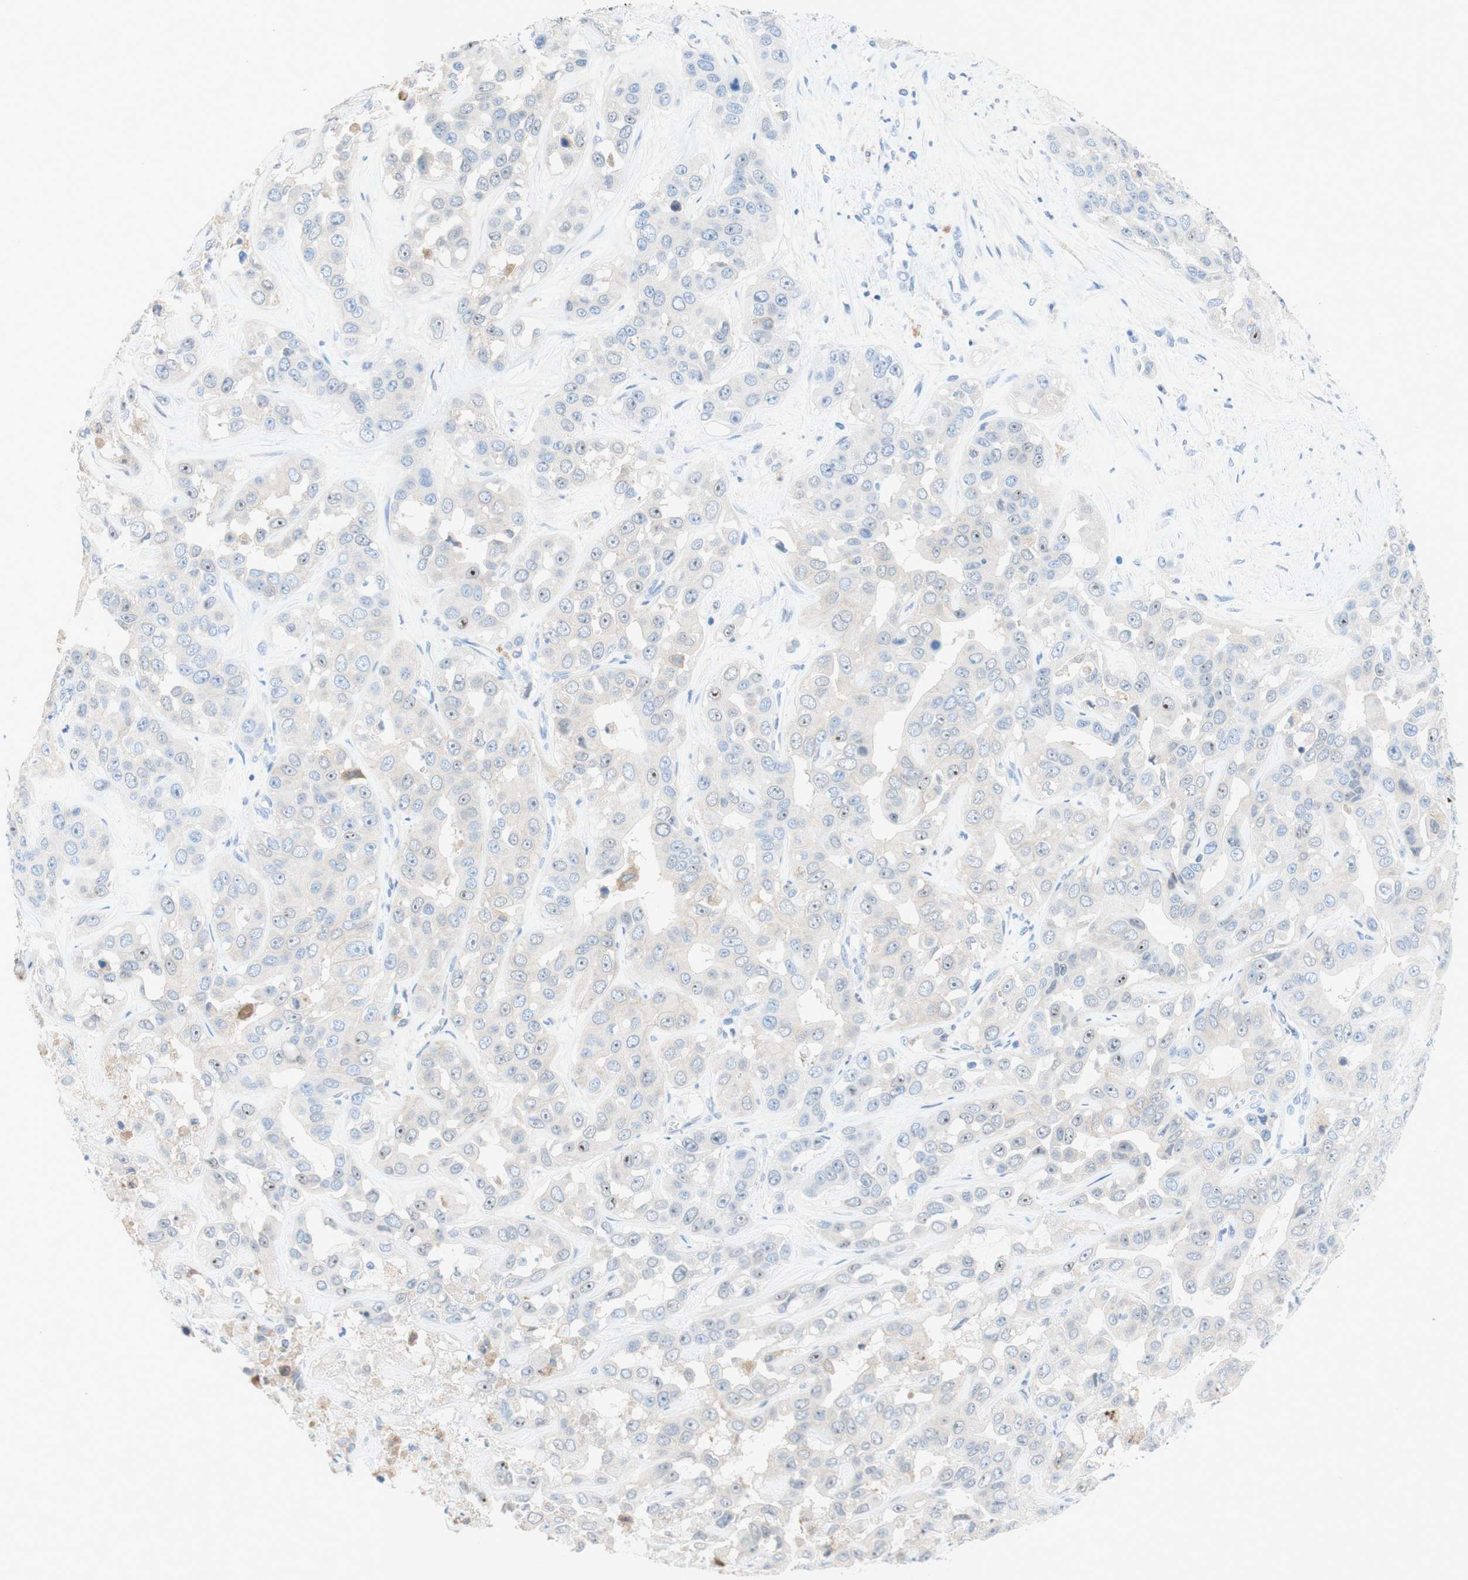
{"staining": {"intensity": "negative", "quantity": "none", "location": "none"}, "tissue": "liver cancer", "cell_type": "Tumor cells", "image_type": "cancer", "snomed": [{"axis": "morphology", "description": "Cholangiocarcinoma"}, {"axis": "topography", "description": "Liver"}], "caption": "IHC histopathology image of human liver cholangiocarcinoma stained for a protein (brown), which shows no positivity in tumor cells.", "gene": "POLR2J3", "patient": {"sex": "female", "age": 52}}